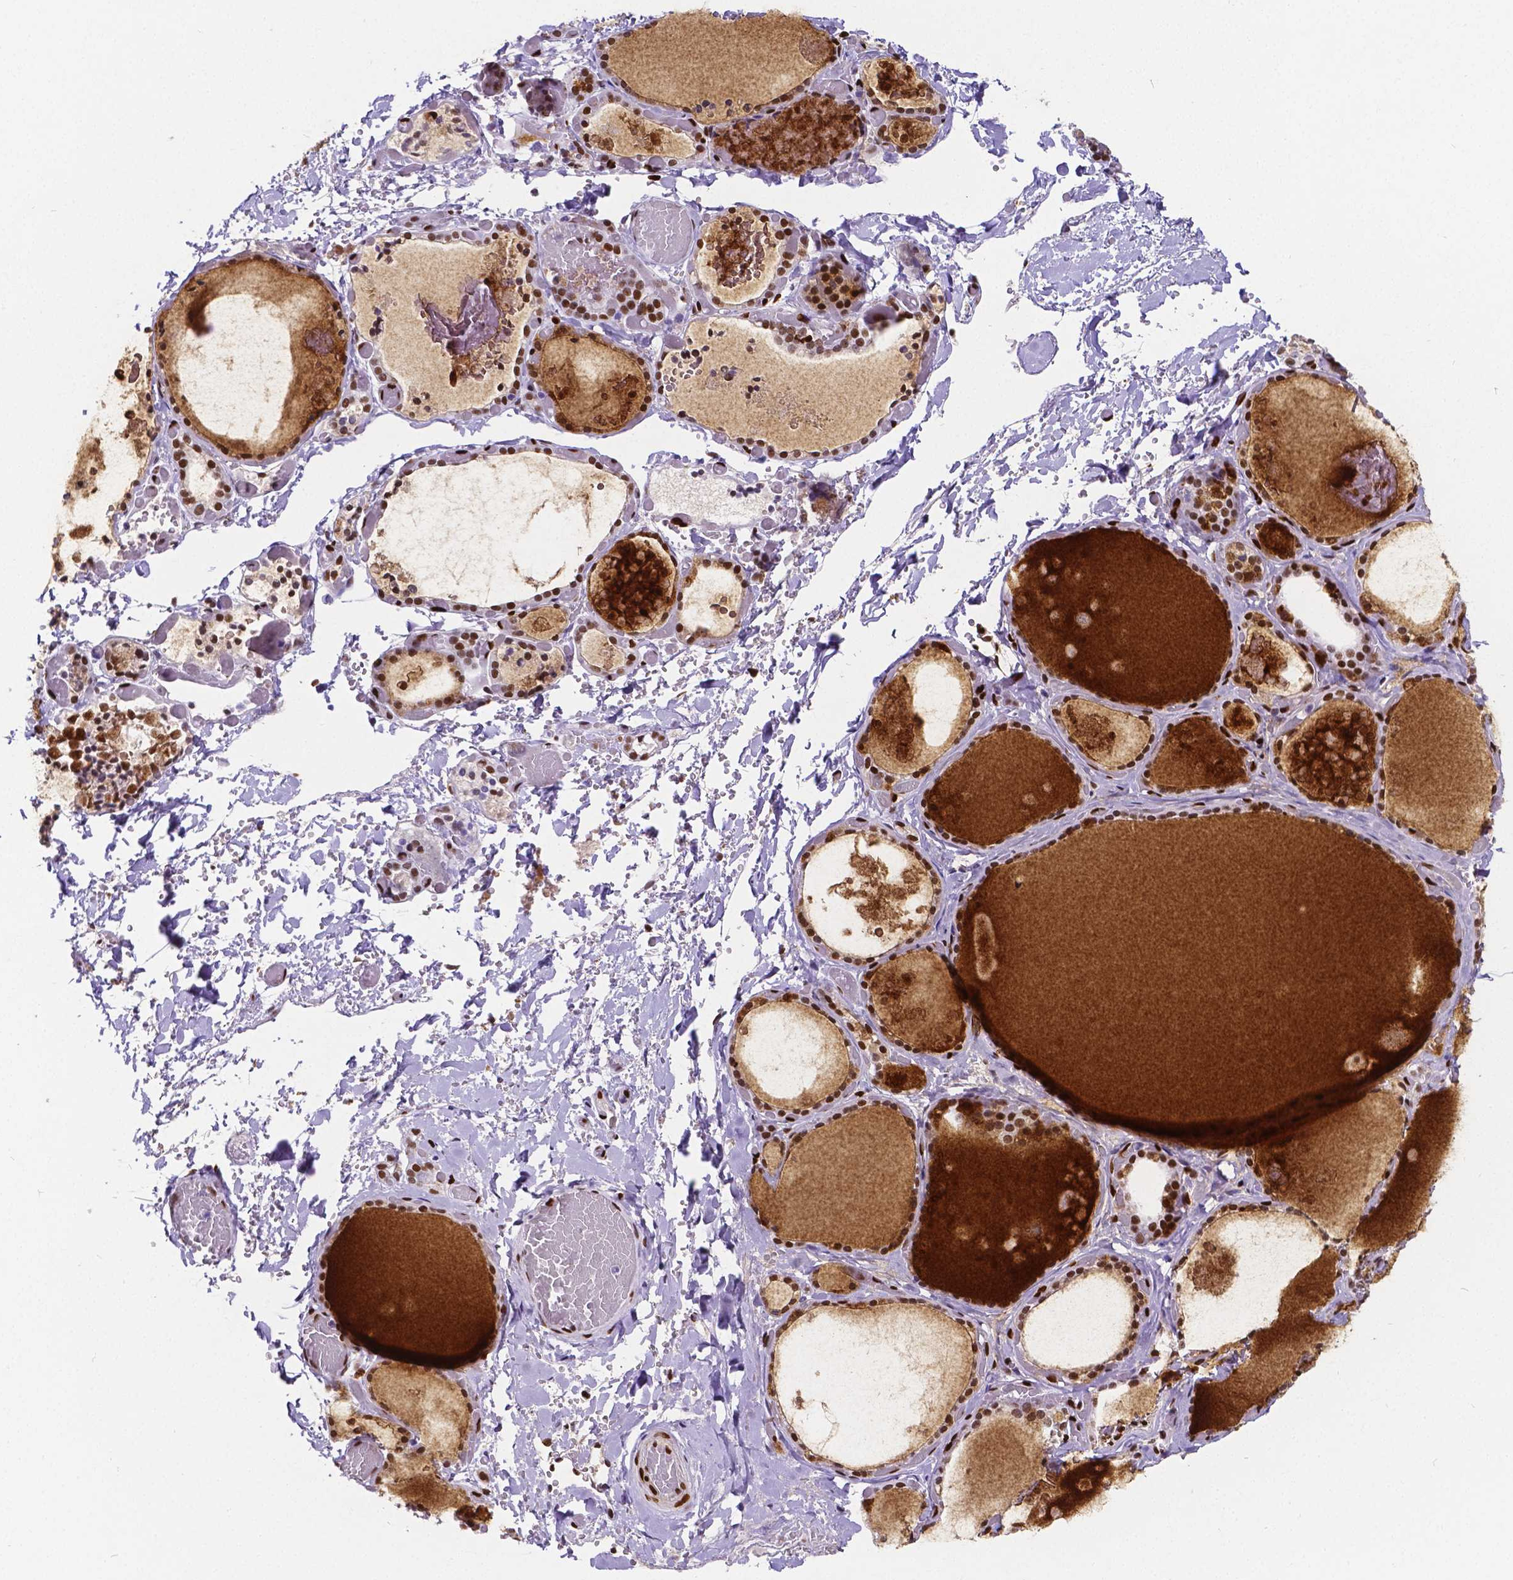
{"staining": {"intensity": "moderate", "quantity": ">75%", "location": "nuclear"}, "tissue": "thyroid gland", "cell_type": "Glandular cells", "image_type": "normal", "snomed": [{"axis": "morphology", "description": "Normal tissue, NOS"}, {"axis": "topography", "description": "Thyroid gland"}], "caption": "The immunohistochemical stain shows moderate nuclear expression in glandular cells of unremarkable thyroid gland. The protein of interest is stained brown, and the nuclei are stained in blue (DAB IHC with brightfield microscopy, high magnification).", "gene": "MEF2C", "patient": {"sex": "female", "age": 56}}